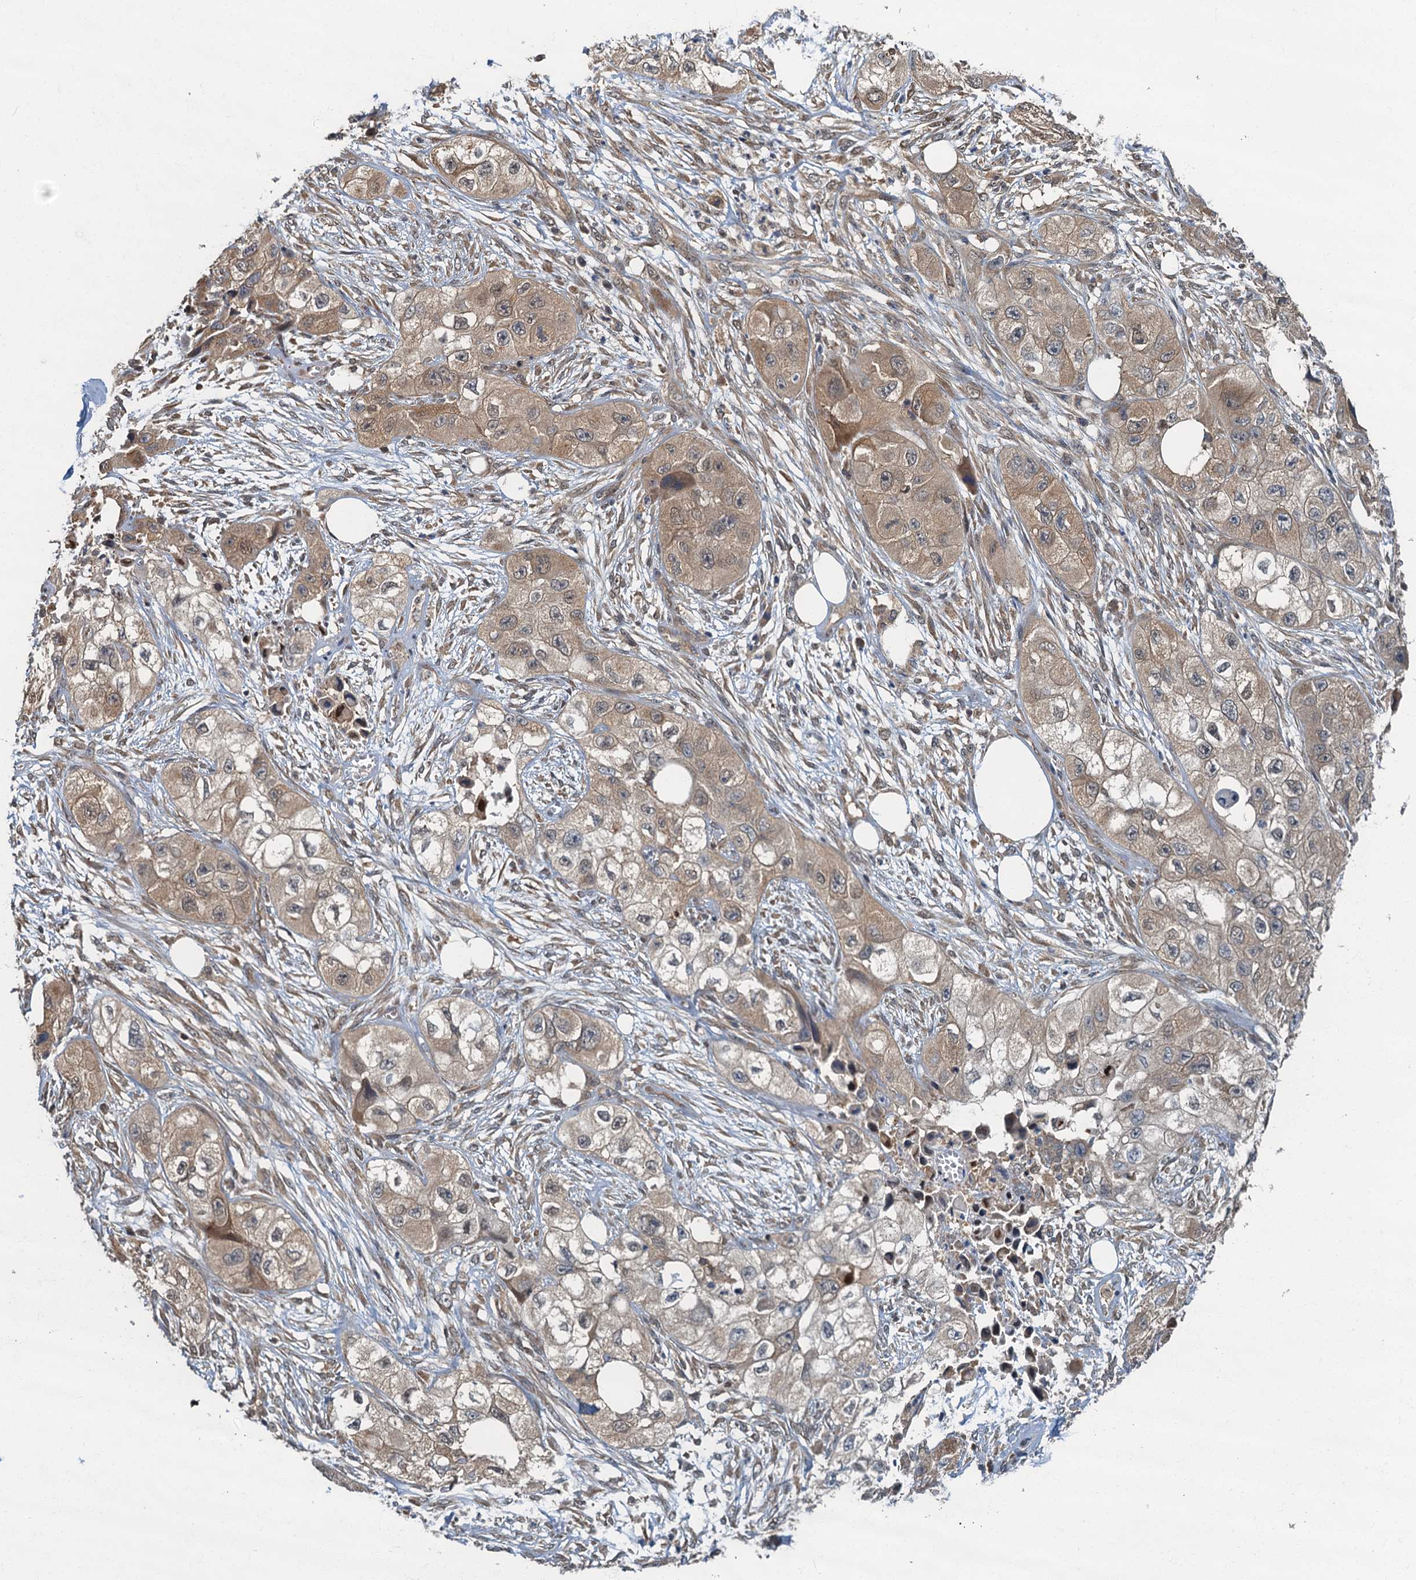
{"staining": {"intensity": "weak", "quantity": ">75%", "location": "cytoplasmic/membranous"}, "tissue": "skin cancer", "cell_type": "Tumor cells", "image_type": "cancer", "snomed": [{"axis": "morphology", "description": "Squamous cell carcinoma, NOS"}, {"axis": "topography", "description": "Skin"}, {"axis": "topography", "description": "Subcutis"}], "caption": "This is an image of immunohistochemistry (IHC) staining of skin cancer, which shows weak expression in the cytoplasmic/membranous of tumor cells.", "gene": "TBCK", "patient": {"sex": "male", "age": 73}}